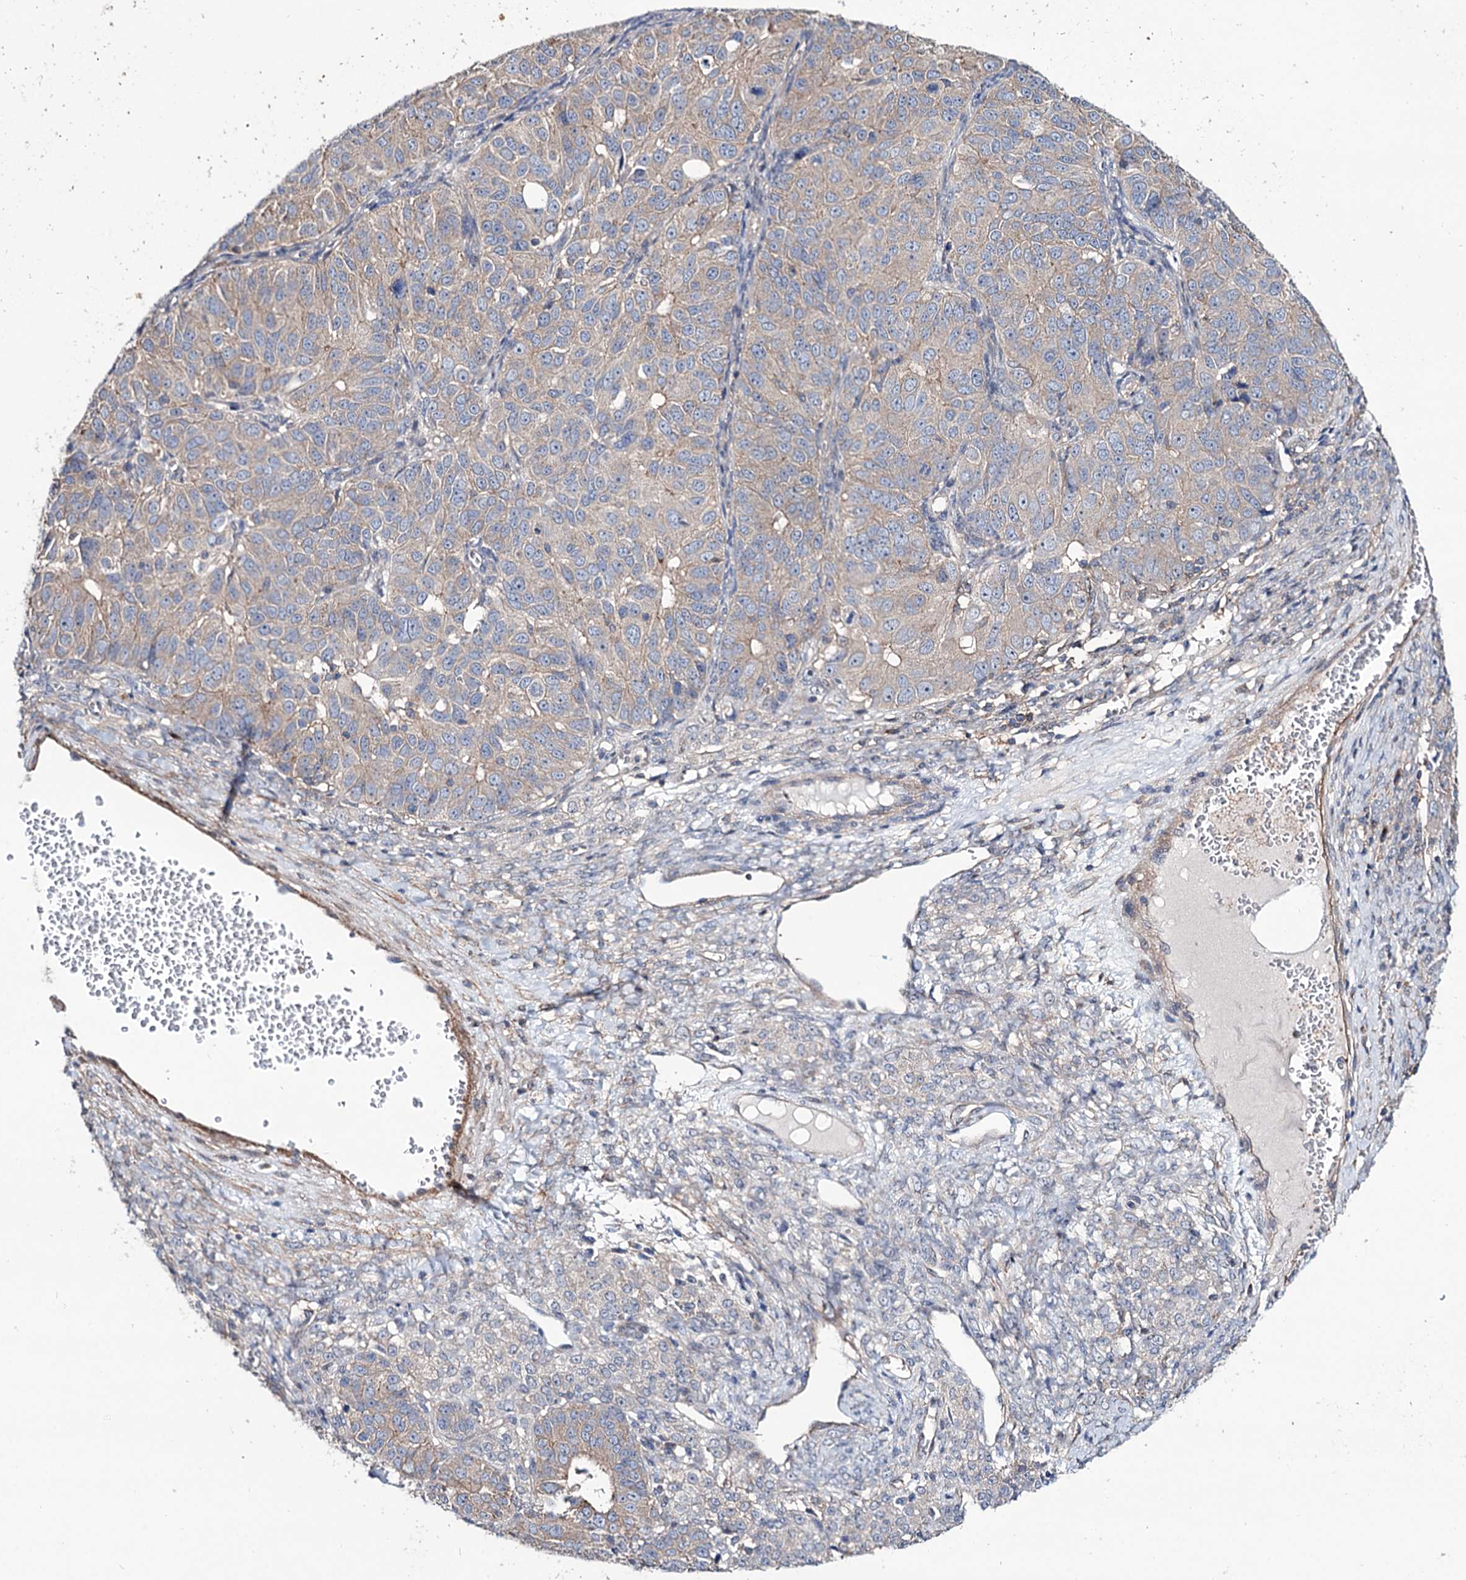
{"staining": {"intensity": "weak", "quantity": ">75%", "location": "cytoplasmic/membranous"}, "tissue": "ovarian cancer", "cell_type": "Tumor cells", "image_type": "cancer", "snomed": [{"axis": "morphology", "description": "Carcinoma, endometroid"}, {"axis": "topography", "description": "Ovary"}], "caption": "This image reveals IHC staining of ovarian cancer (endometroid carcinoma), with low weak cytoplasmic/membranous positivity in approximately >75% of tumor cells.", "gene": "SEC24A", "patient": {"sex": "female", "age": 51}}